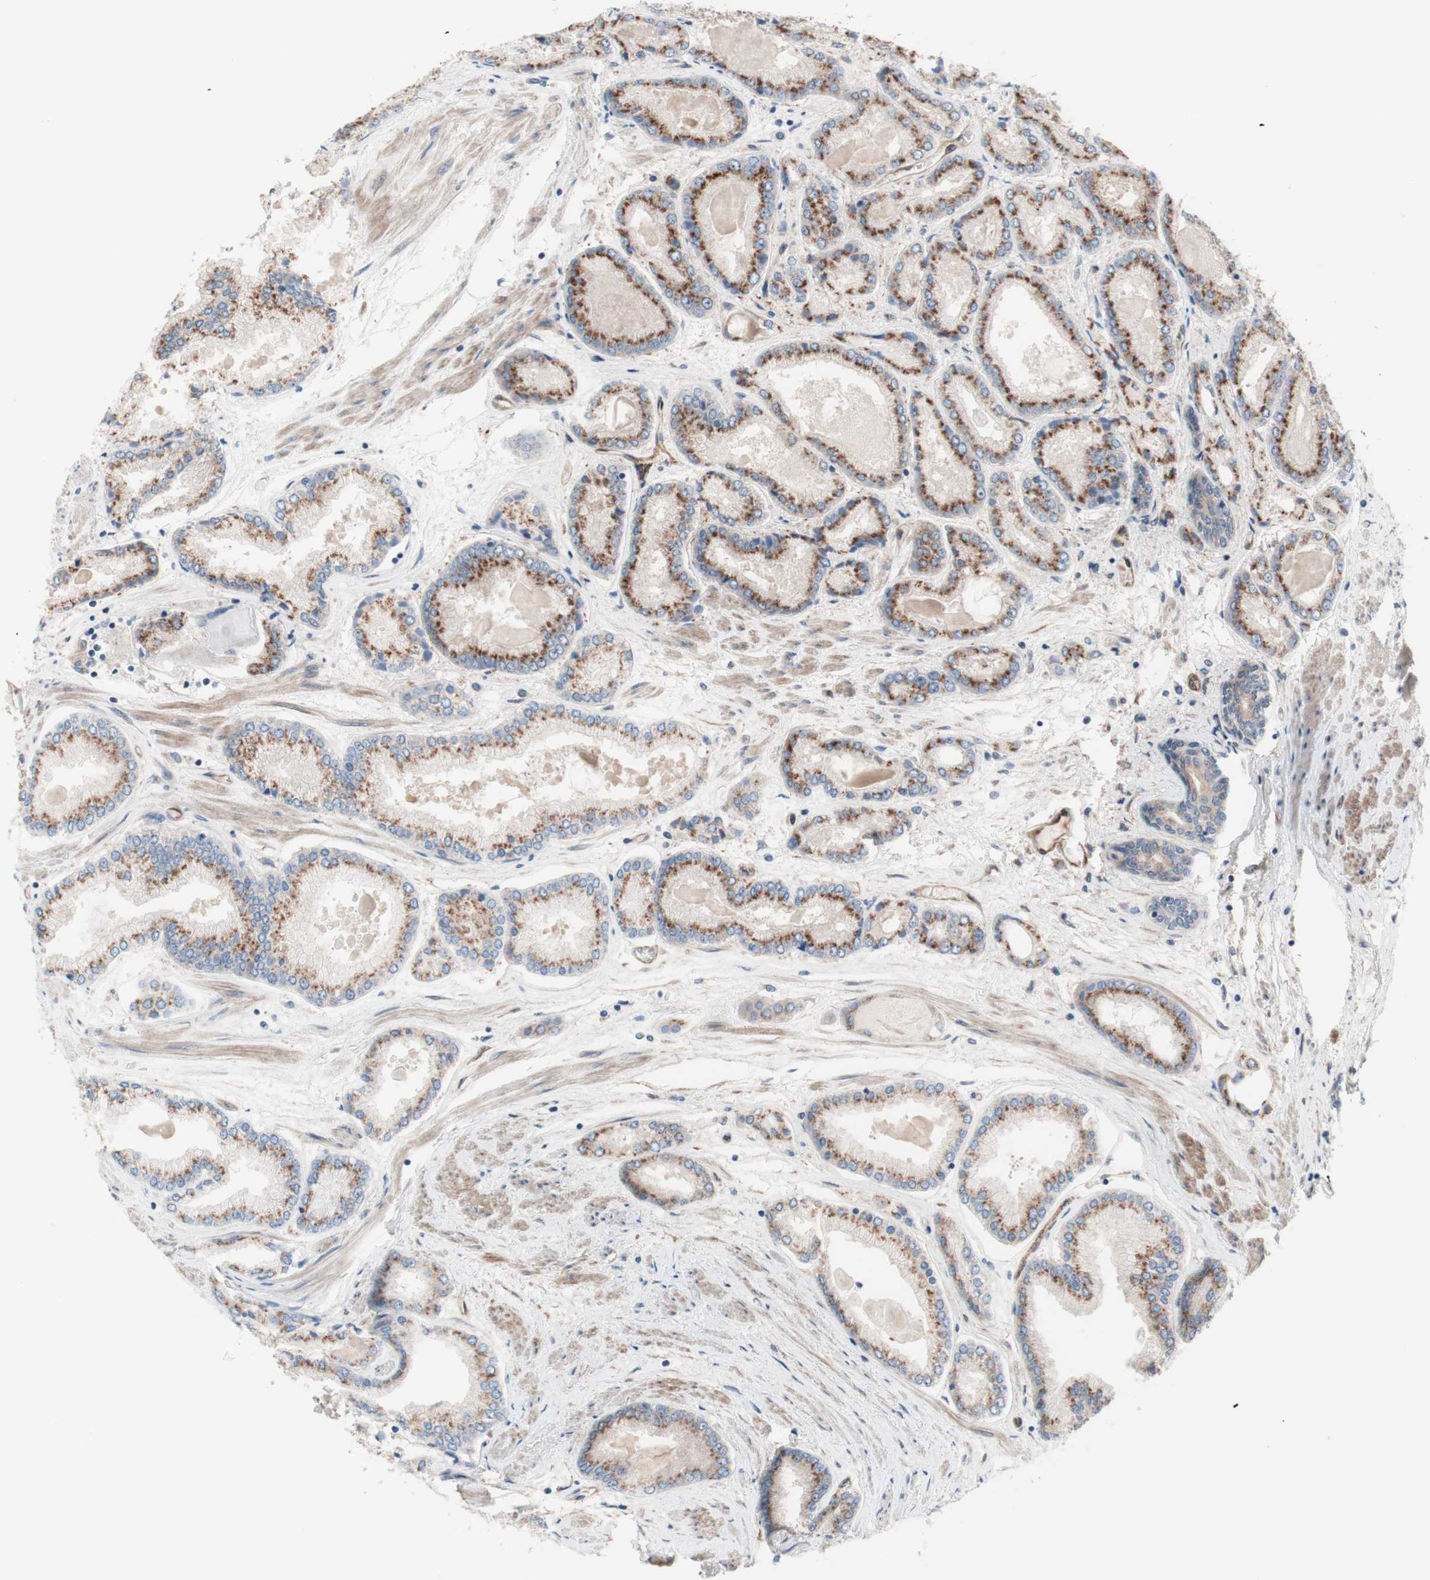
{"staining": {"intensity": "moderate", "quantity": ">75%", "location": "cytoplasmic/membranous"}, "tissue": "prostate cancer", "cell_type": "Tumor cells", "image_type": "cancer", "snomed": [{"axis": "morphology", "description": "Adenocarcinoma, High grade"}, {"axis": "topography", "description": "Prostate"}], "caption": "A histopathology image showing moderate cytoplasmic/membranous positivity in about >75% of tumor cells in prostate adenocarcinoma (high-grade), as visualized by brown immunohistochemical staining.", "gene": "CNN3", "patient": {"sex": "male", "age": 59}}